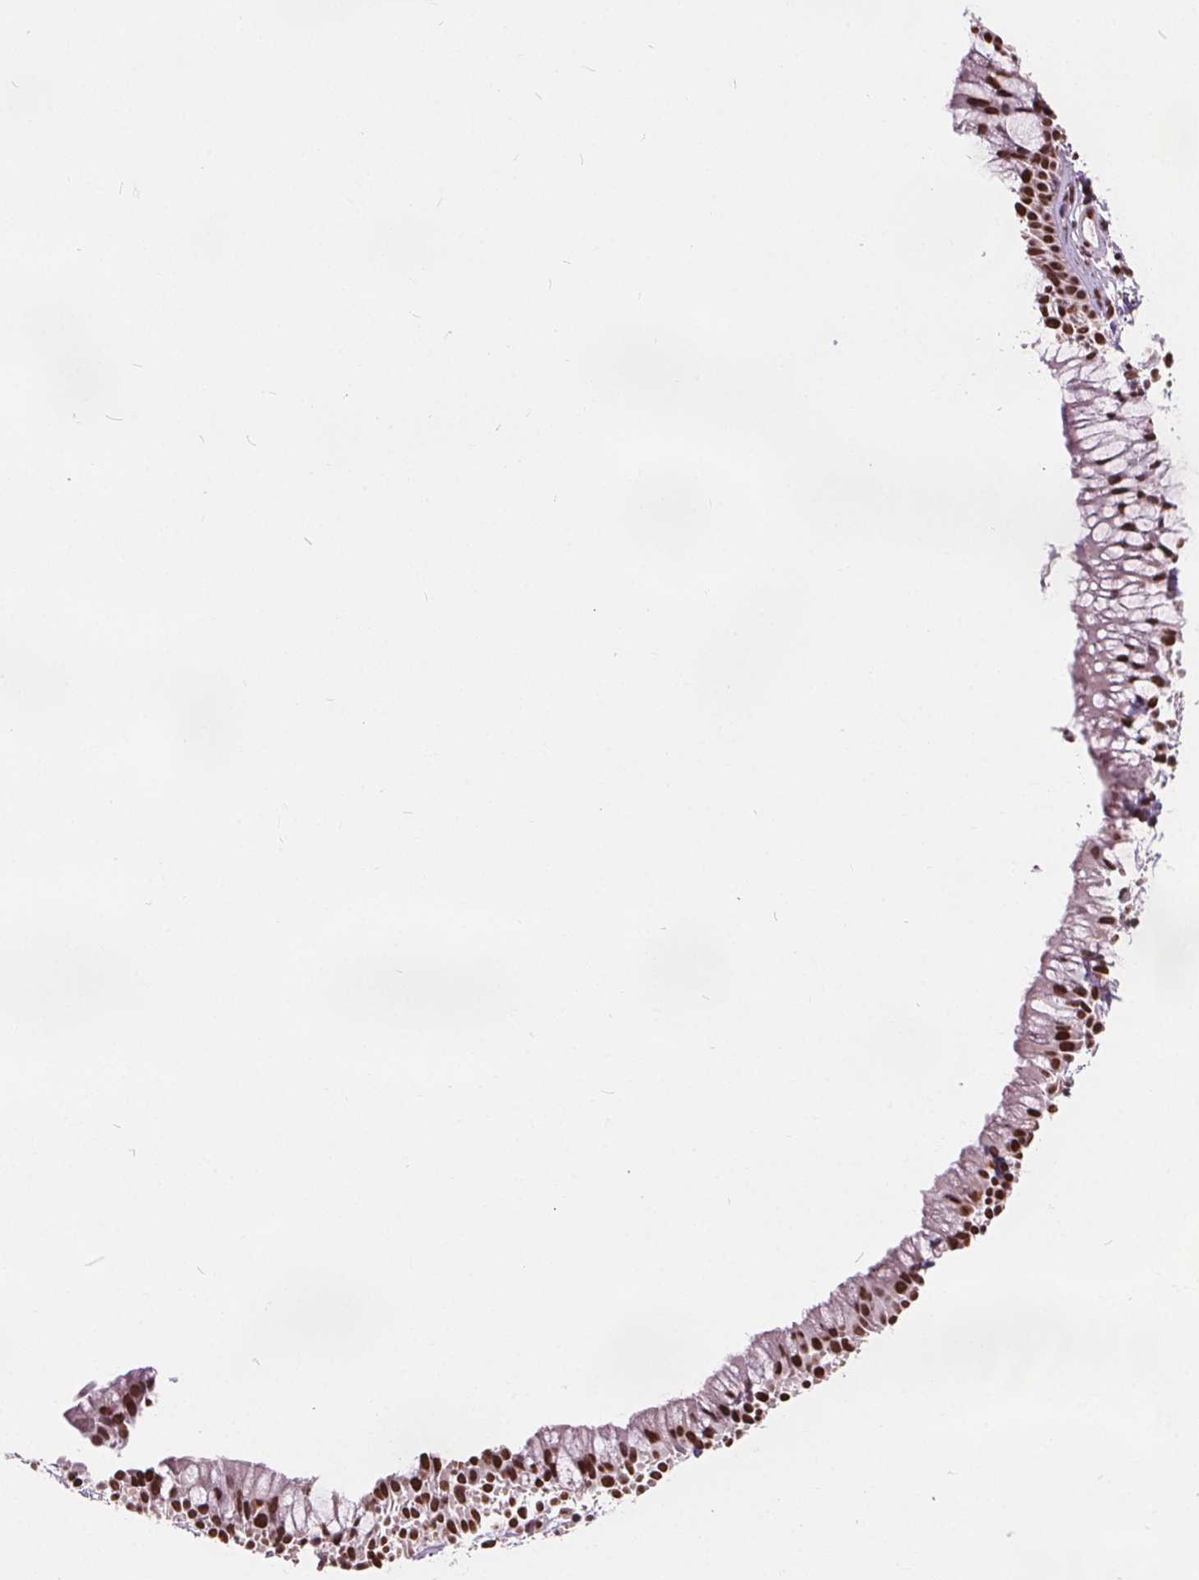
{"staining": {"intensity": "strong", "quantity": ">75%", "location": "nuclear"}, "tissue": "nasopharynx", "cell_type": "Respiratory epithelial cells", "image_type": "normal", "snomed": [{"axis": "morphology", "description": "Normal tissue, NOS"}, {"axis": "topography", "description": "Nasopharynx"}], "caption": "DAB immunohistochemical staining of unremarkable nasopharynx exhibits strong nuclear protein expression in approximately >75% of respiratory epithelial cells.", "gene": "ISLR2", "patient": {"sex": "male", "age": 56}}